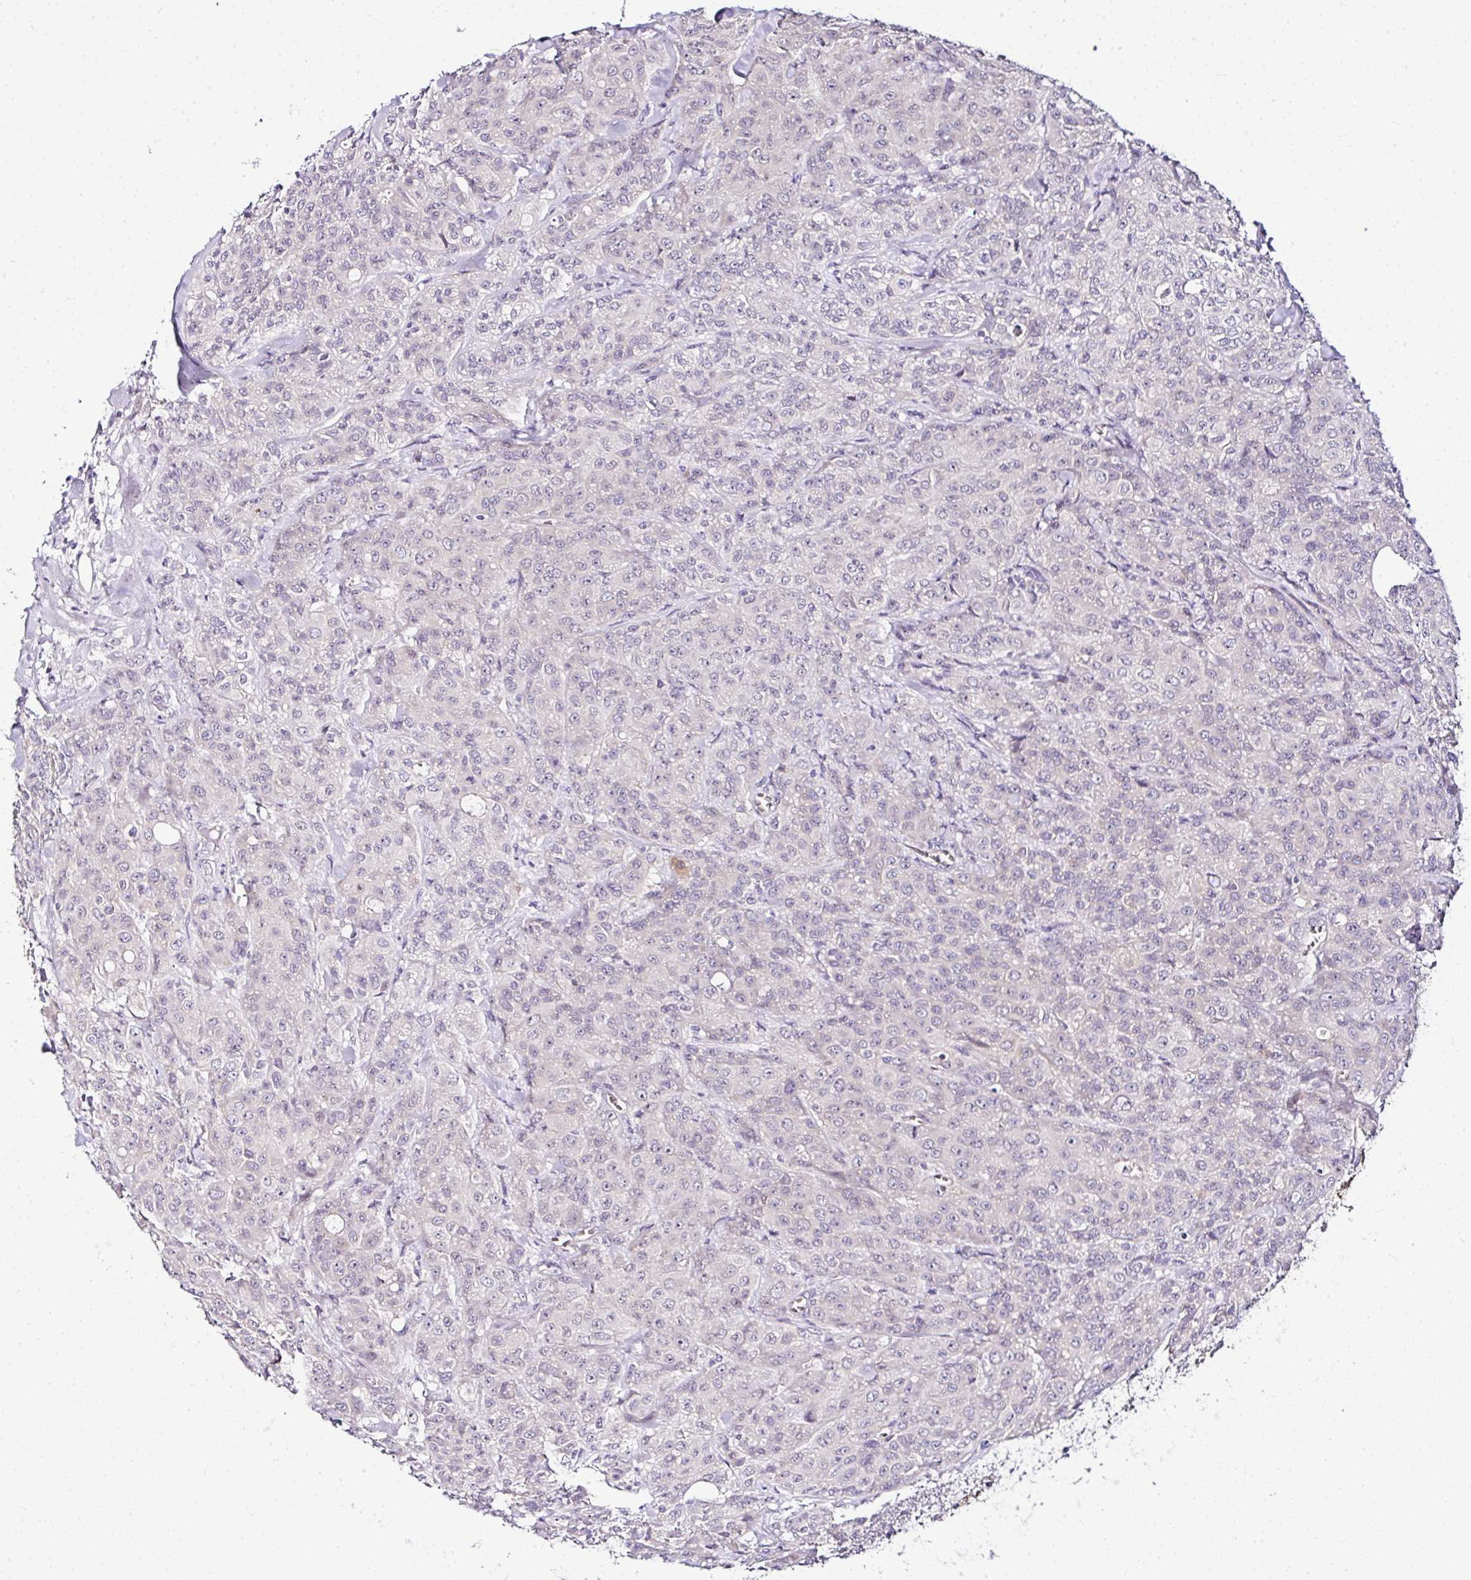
{"staining": {"intensity": "negative", "quantity": "none", "location": "none"}, "tissue": "breast cancer", "cell_type": "Tumor cells", "image_type": "cancer", "snomed": [{"axis": "morphology", "description": "Normal tissue, NOS"}, {"axis": "morphology", "description": "Duct carcinoma"}, {"axis": "topography", "description": "Breast"}], "caption": "This image is of breast cancer stained with immunohistochemistry to label a protein in brown with the nuclei are counter-stained blue. There is no expression in tumor cells. (Immunohistochemistry, brightfield microscopy, high magnification).", "gene": "DEPDC5", "patient": {"sex": "female", "age": 43}}